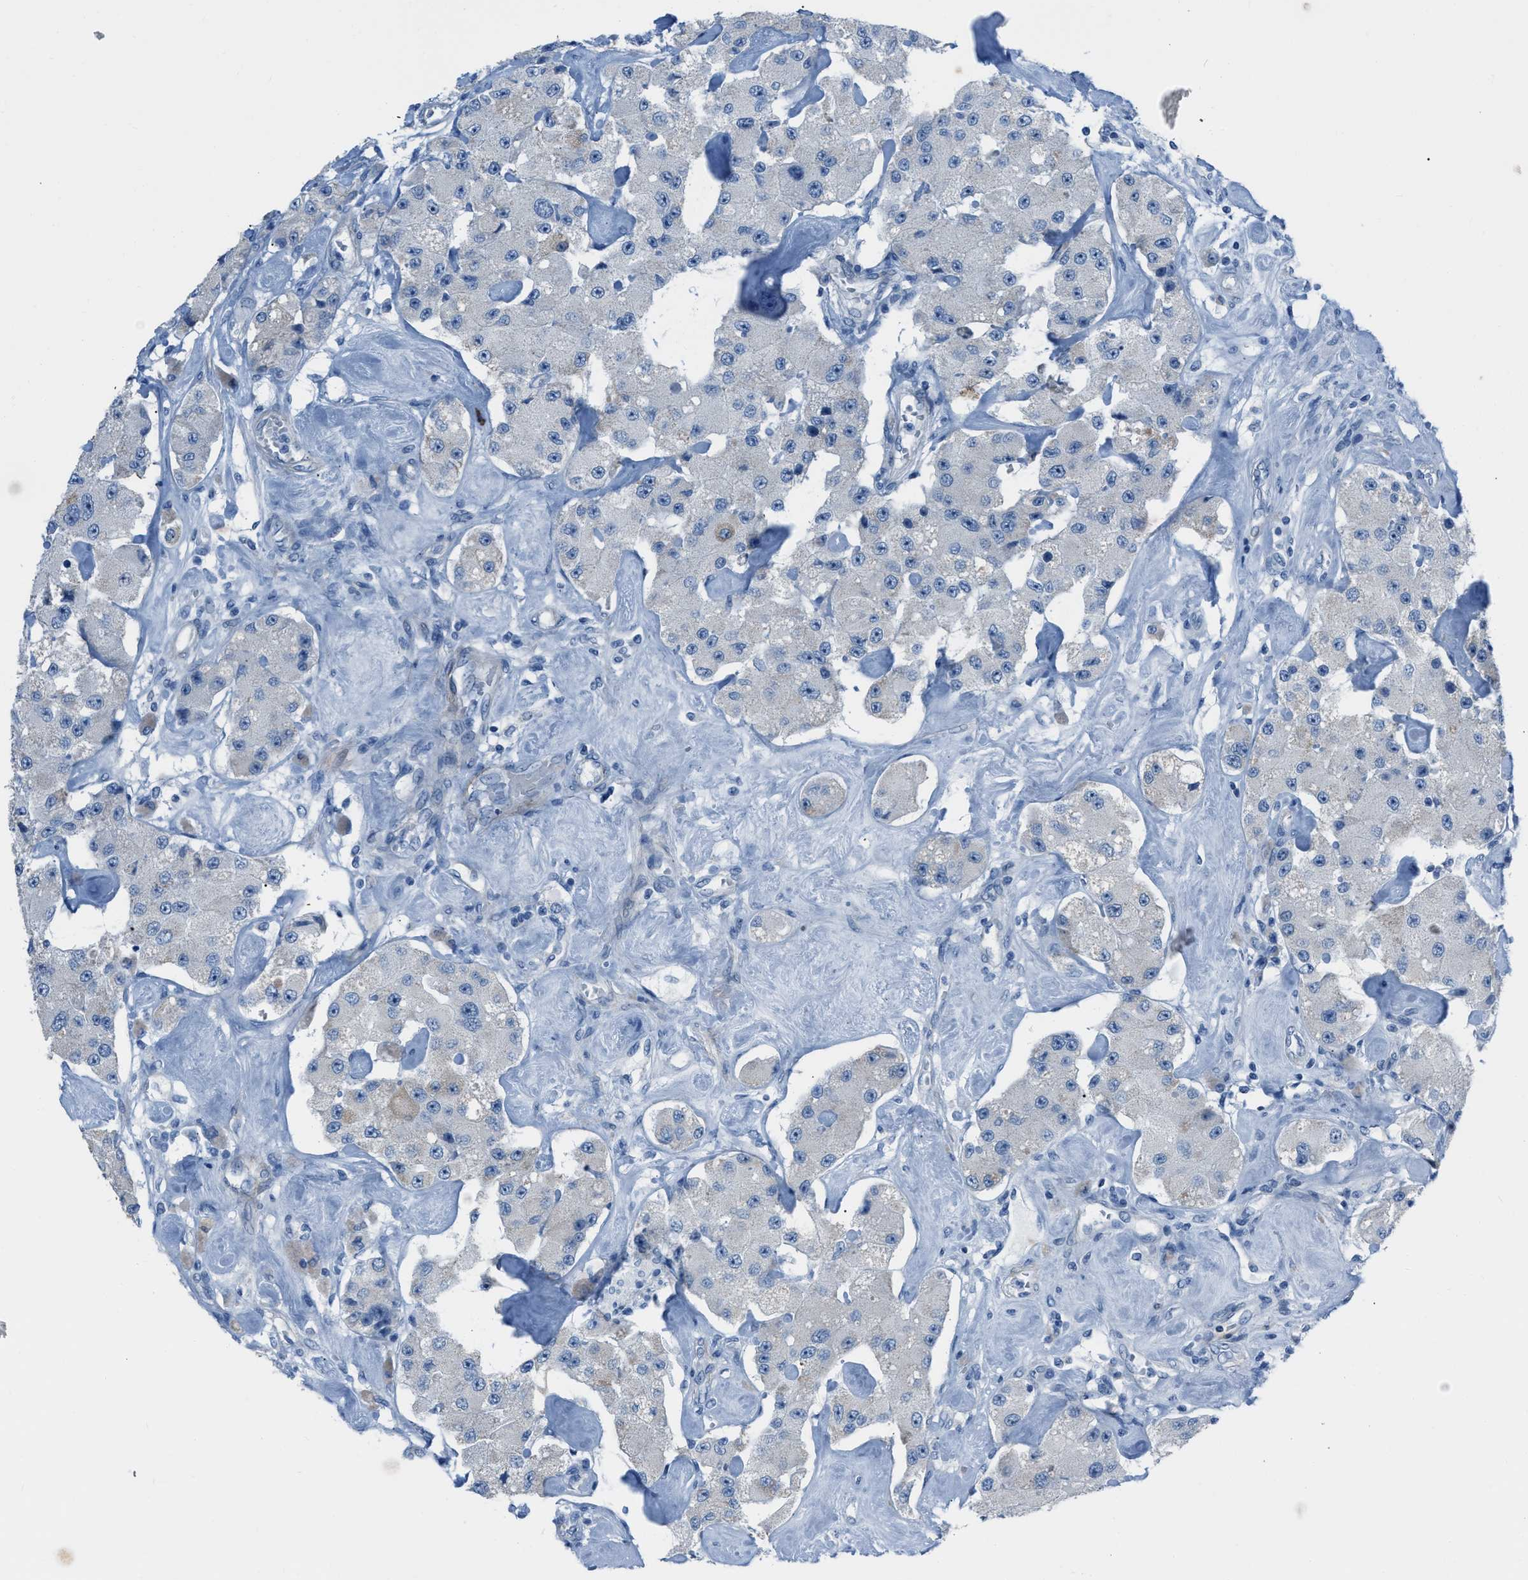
{"staining": {"intensity": "negative", "quantity": "none", "location": "none"}, "tissue": "carcinoid", "cell_type": "Tumor cells", "image_type": "cancer", "snomed": [{"axis": "morphology", "description": "Carcinoid, malignant, NOS"}, {"axis": "topography", "description": "Pancreas"}], "caption": "Immunohistochemistry of human carcinoid (malignant) demonstrates no expression in tumor cells.", "gene": "SPATC1L", "patient": {"sex": "male", "age": 41}}